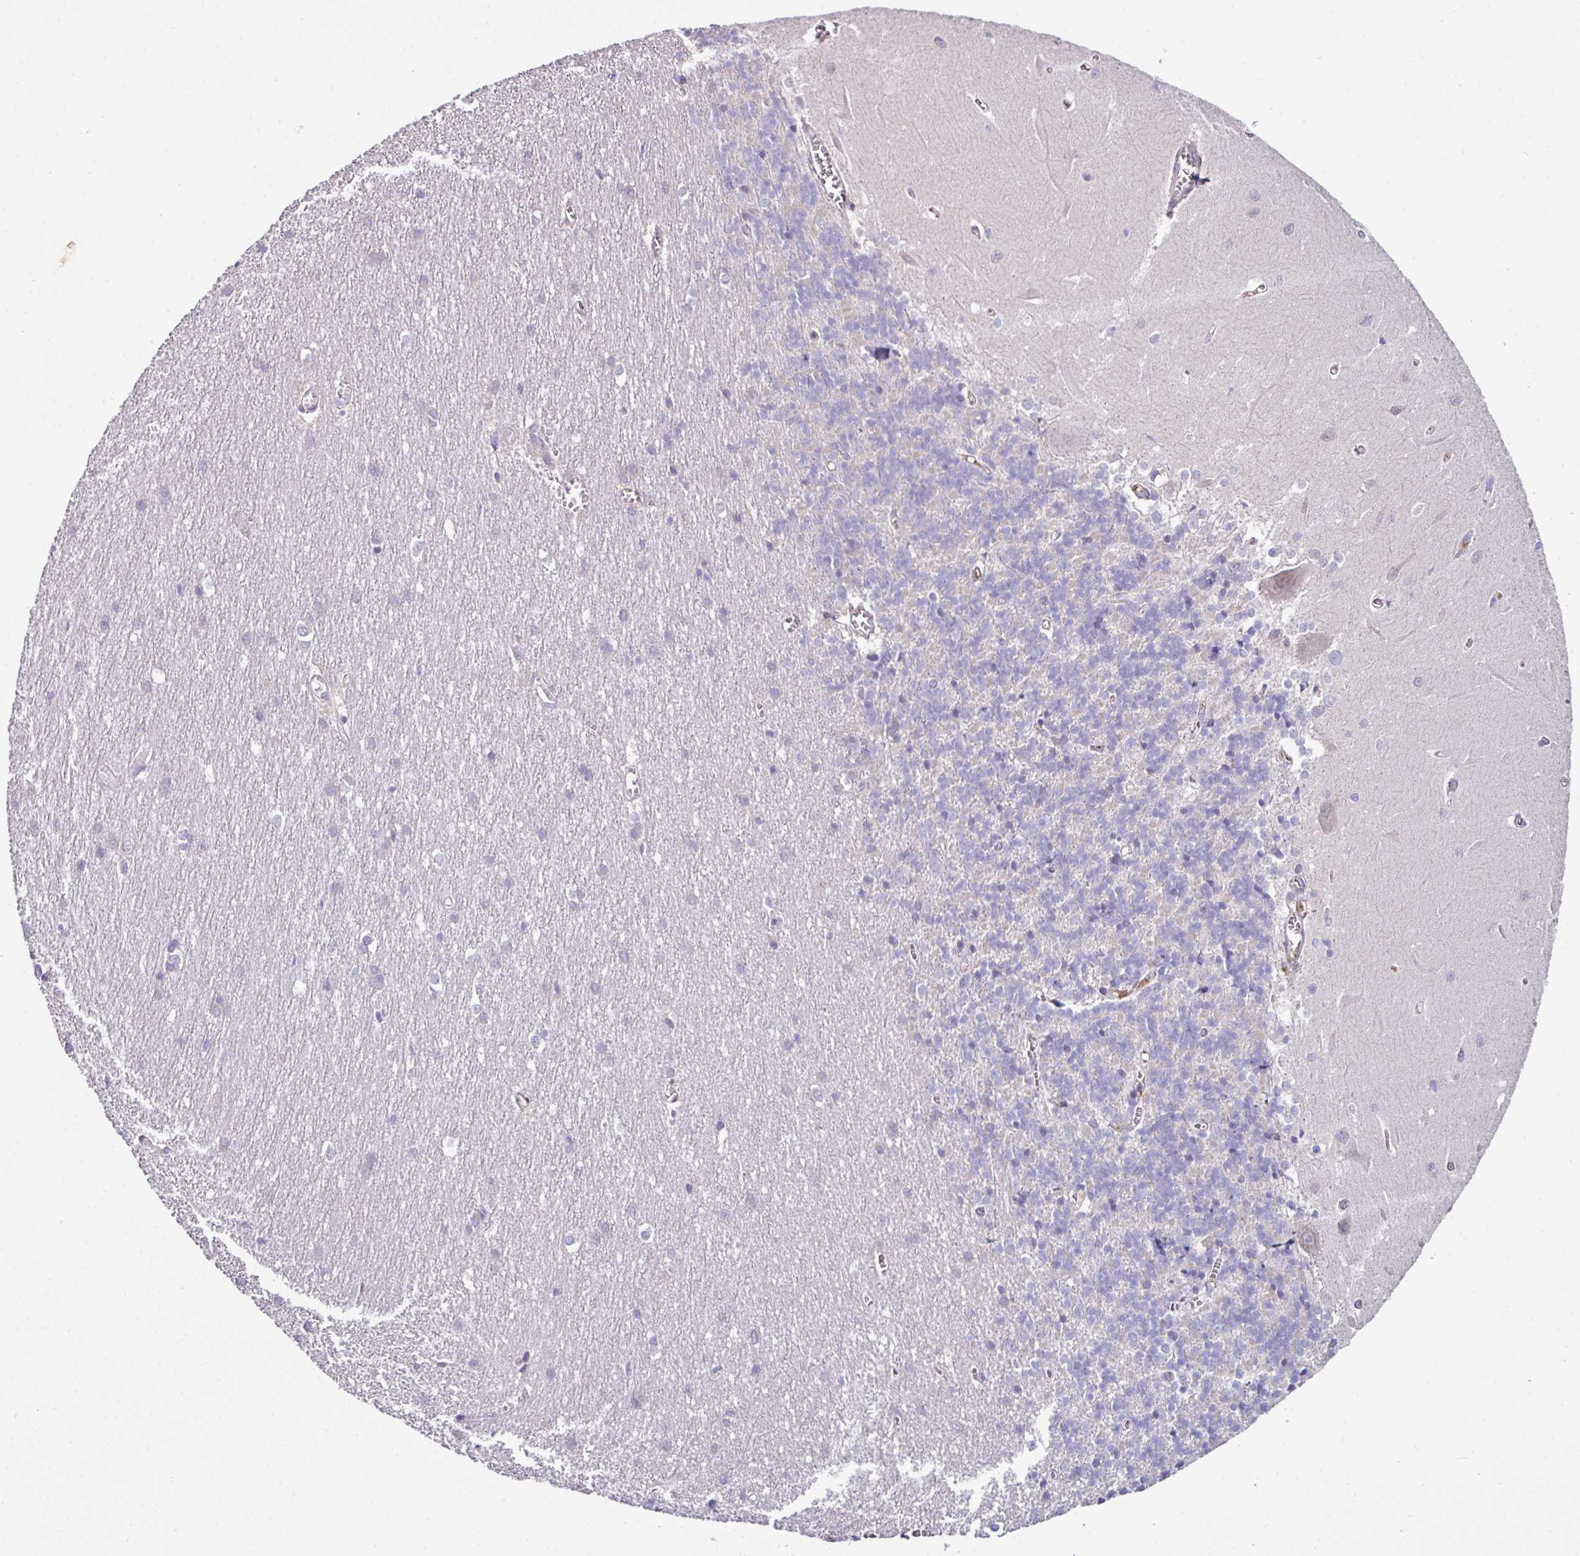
{"staining": {"intensity": "negative", "quantity": "none", "location": "none"}, "tissue": "cerebellum", "cell_type": "Cells in granular layer", "image_type": "normal", "snomed": [{"axis": "morphology", "description": "Normal tissue, NOS"}, {"axis": "topography", "description": "Cerebellum"}], "caption": "An immunohistochemistry micrograph of normal cerebellum is shown. There is no staining in cells in granular layer of cerebellum.", "gene": "SLAMF6", "patient": {"sex": "male", "age": 37}}